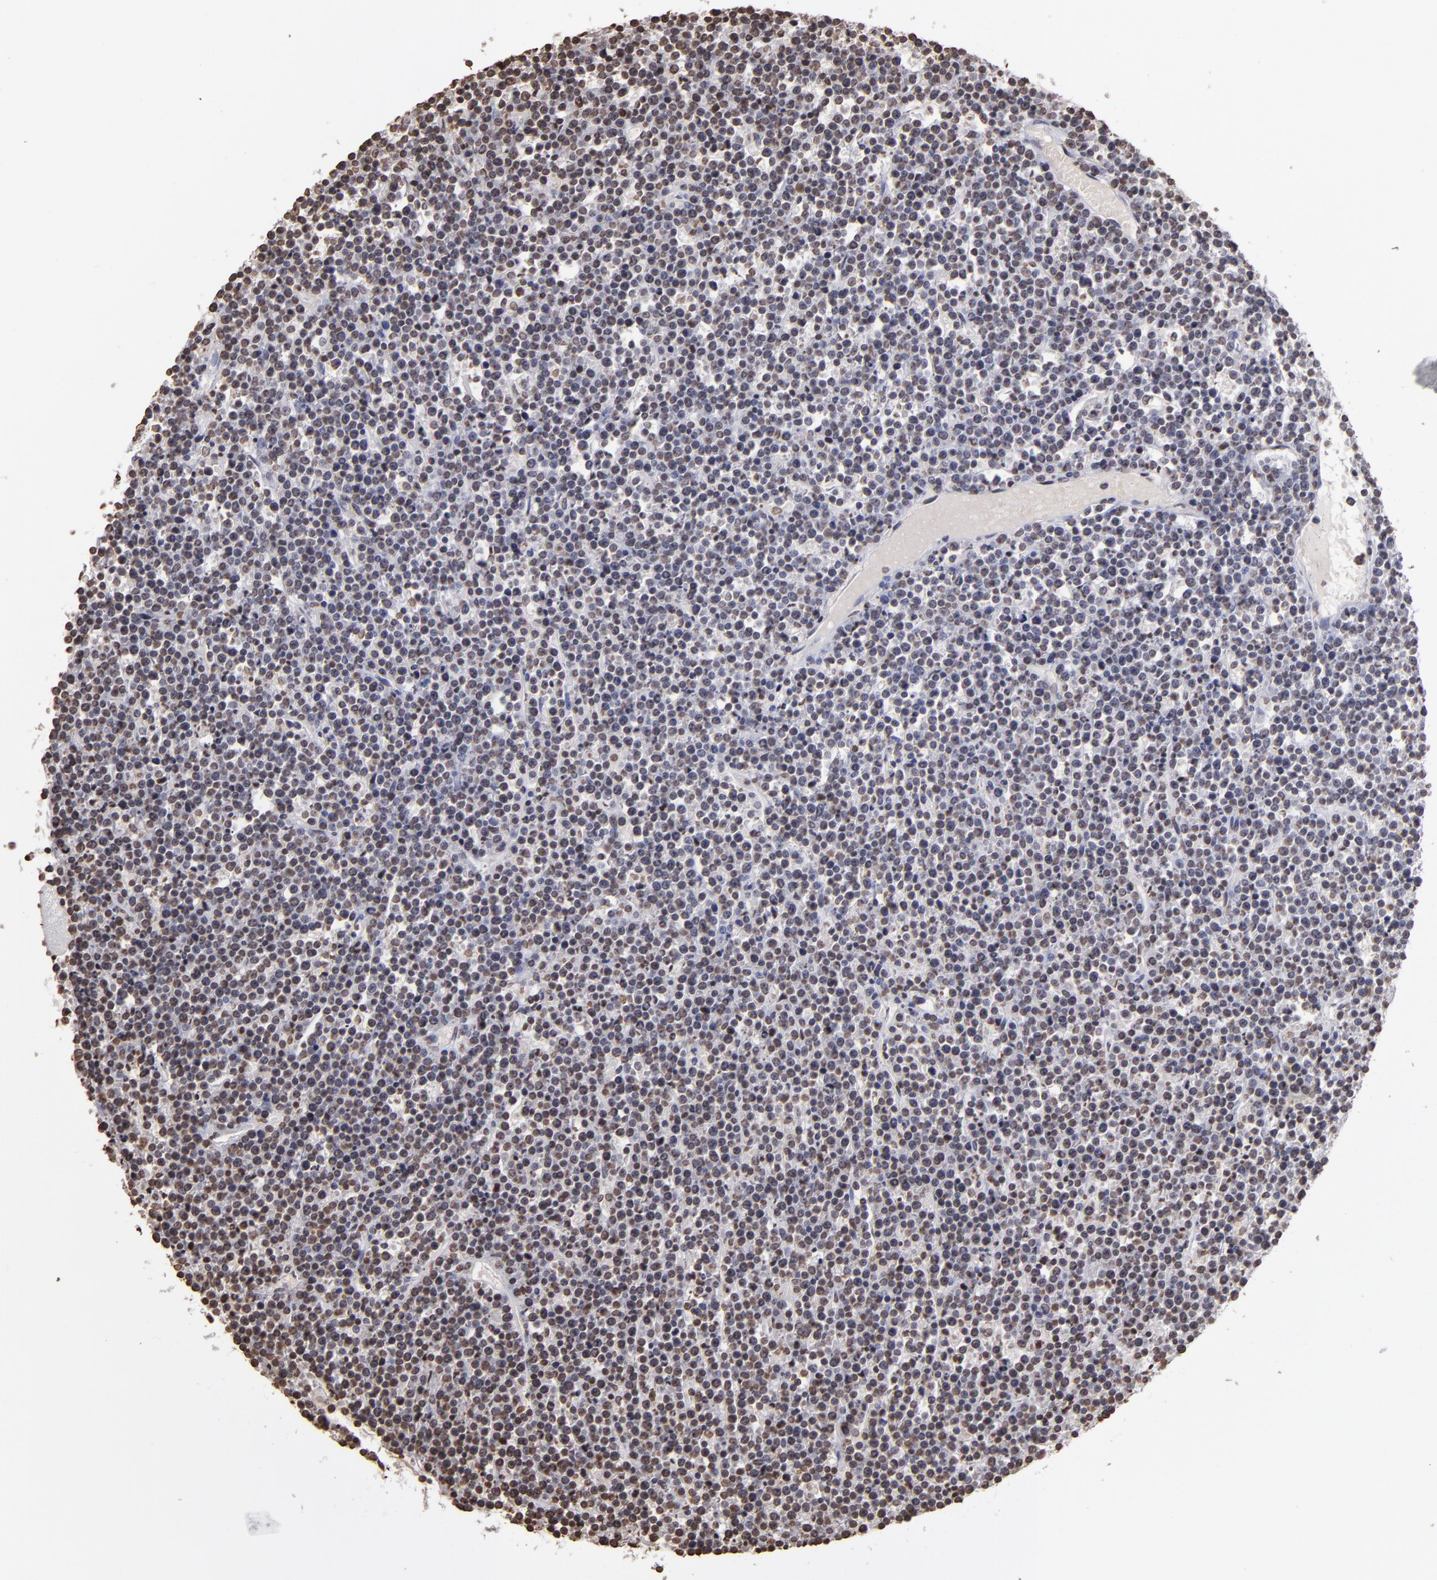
{"staining": {"intensity": "weak", "quantity": "25%-75%", "location": "nuclear"}, "tissue": "lymphoma", "cell_type": "Tumor cells", "image_type": "cancer", "snomed": [{"axis": "morphology", "description": "Malignant lymphoma, non-Hodgkin's type, High grade"}, {"axis": "topography", "description": "Ovary"}], "caption": "Immunohistochemical staining of human lymphoma reveals low levels of weak nuclear protein expression in approximately 25%-75% of tumor cells.", "gene": "LBX1", "patient": {"sex": "female", "age": 56}}